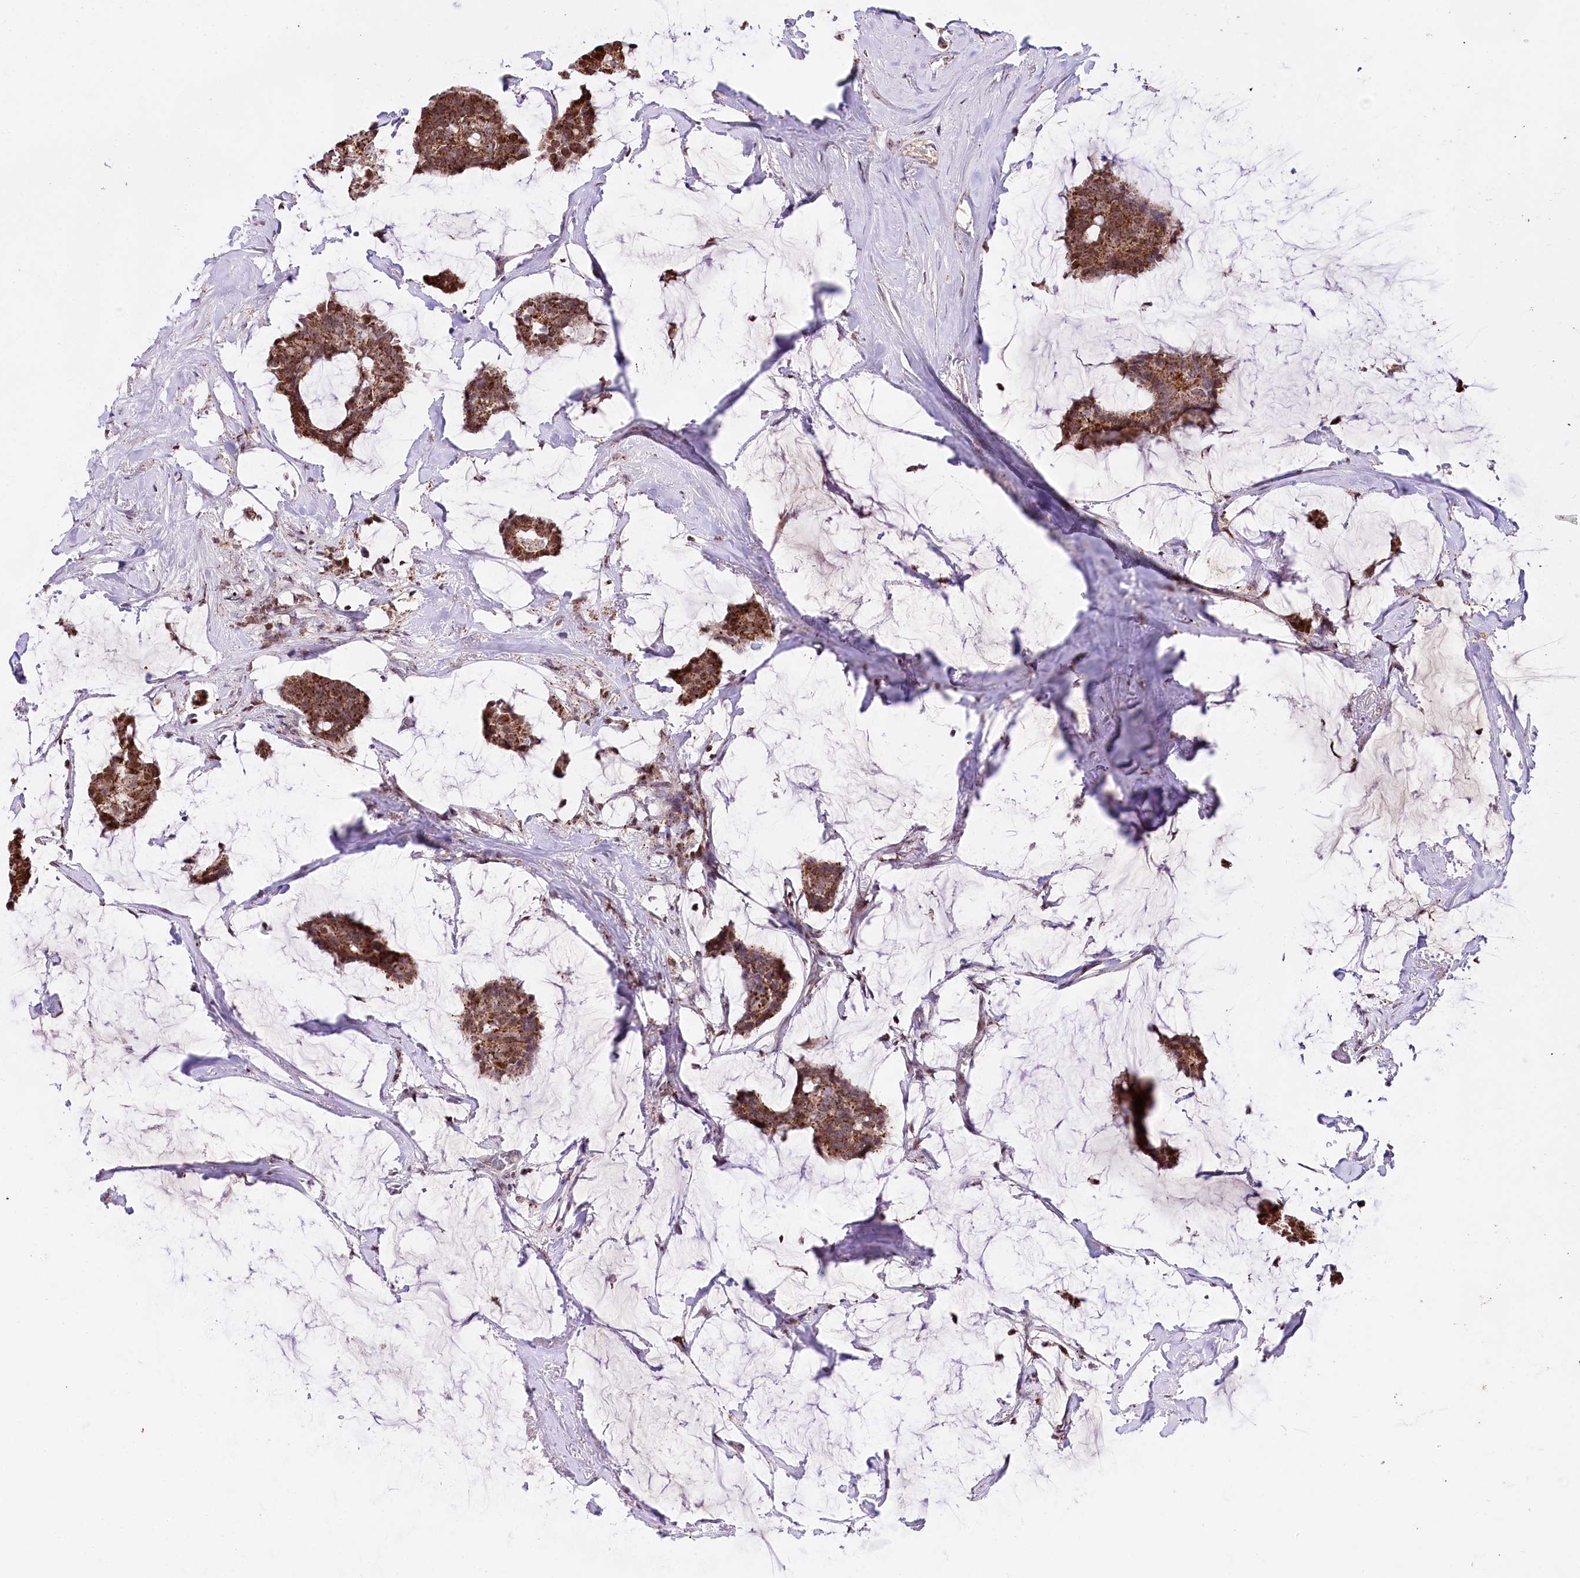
{"staining": {"intensity": "strong", "quantity": ">75%", "location": "cytoplasmic/membranous,nuclear"}, "tissue": "breast cancer", "cell_type": "Tumor cells", "image_type": "cancer", "snomed": [{"axis": "morphology", "description": "Duct carcinoma"}, {"axis": "topography", "description": "Breast"}], "caption": "A high-resolution micrograph shows IHC staining of breast infiltrating ductal carcinoma, which shows strong cytoplasmic/membranous and nuclear positivity in approximately >75% of tumor cells. Nuclei are stained in blue.", "gene": "ZFYVE27", "patient": {"sex": "female", "age": 93}}